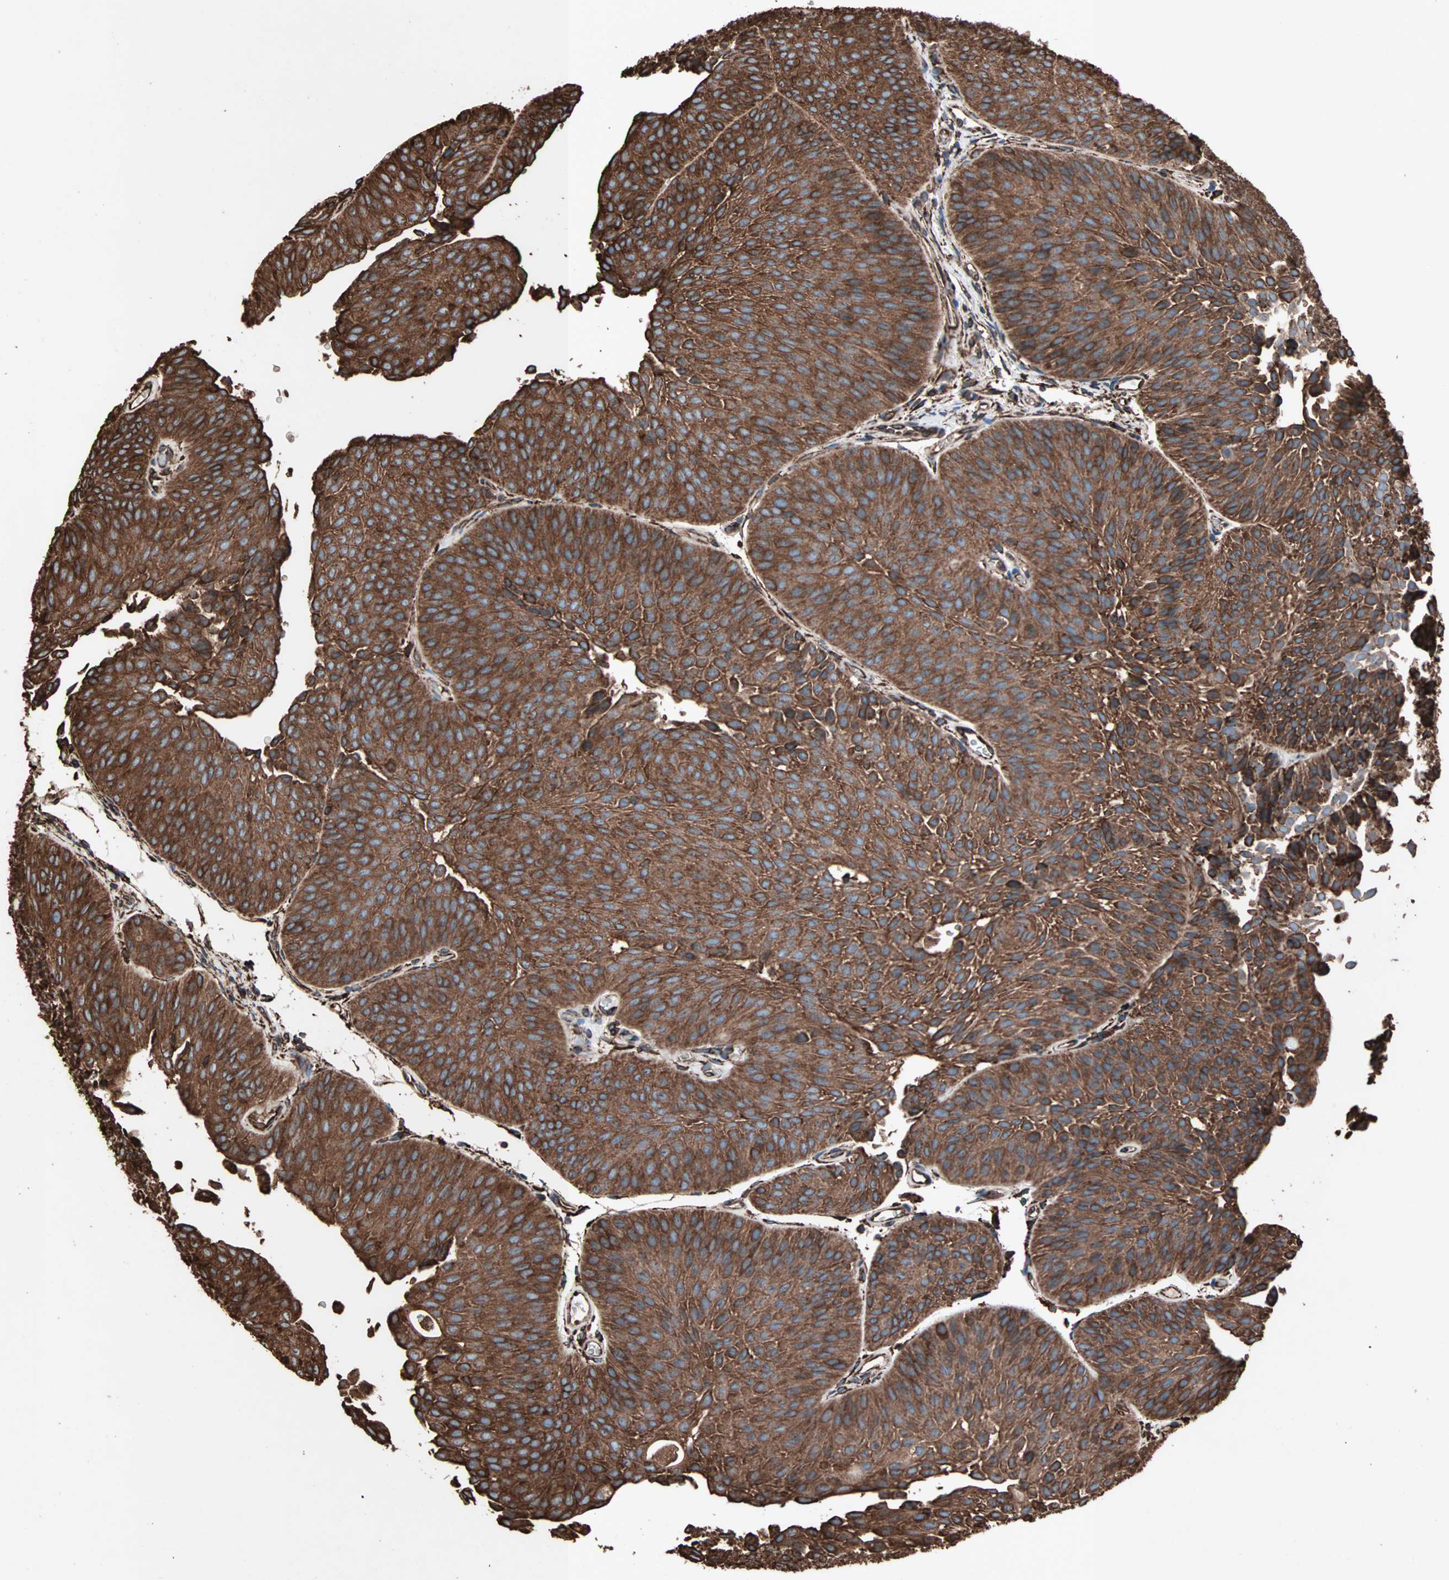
{"staining": {"intensity": "strong", "quantity": ">75%", "location": "cytoplasmic/membranous"}, "tissue": "urothelial cancer", "cell_type": "Tumor cells", "image_type": "cancer", "snomed": [{"axis": "morphology", "description": "Urothelial carcinoma, Low grade"}, {"axis": "topography", "description": "Urinary bladder"}], "caption": "Urothelial cancer was stained to show a protein in brown. There is high levels of strong cytoplasmic/membranous positivity in approximately >75% of tumor cells.", "gene": "HSP90B1", "patient": {"sex": "female", "age": 60}}